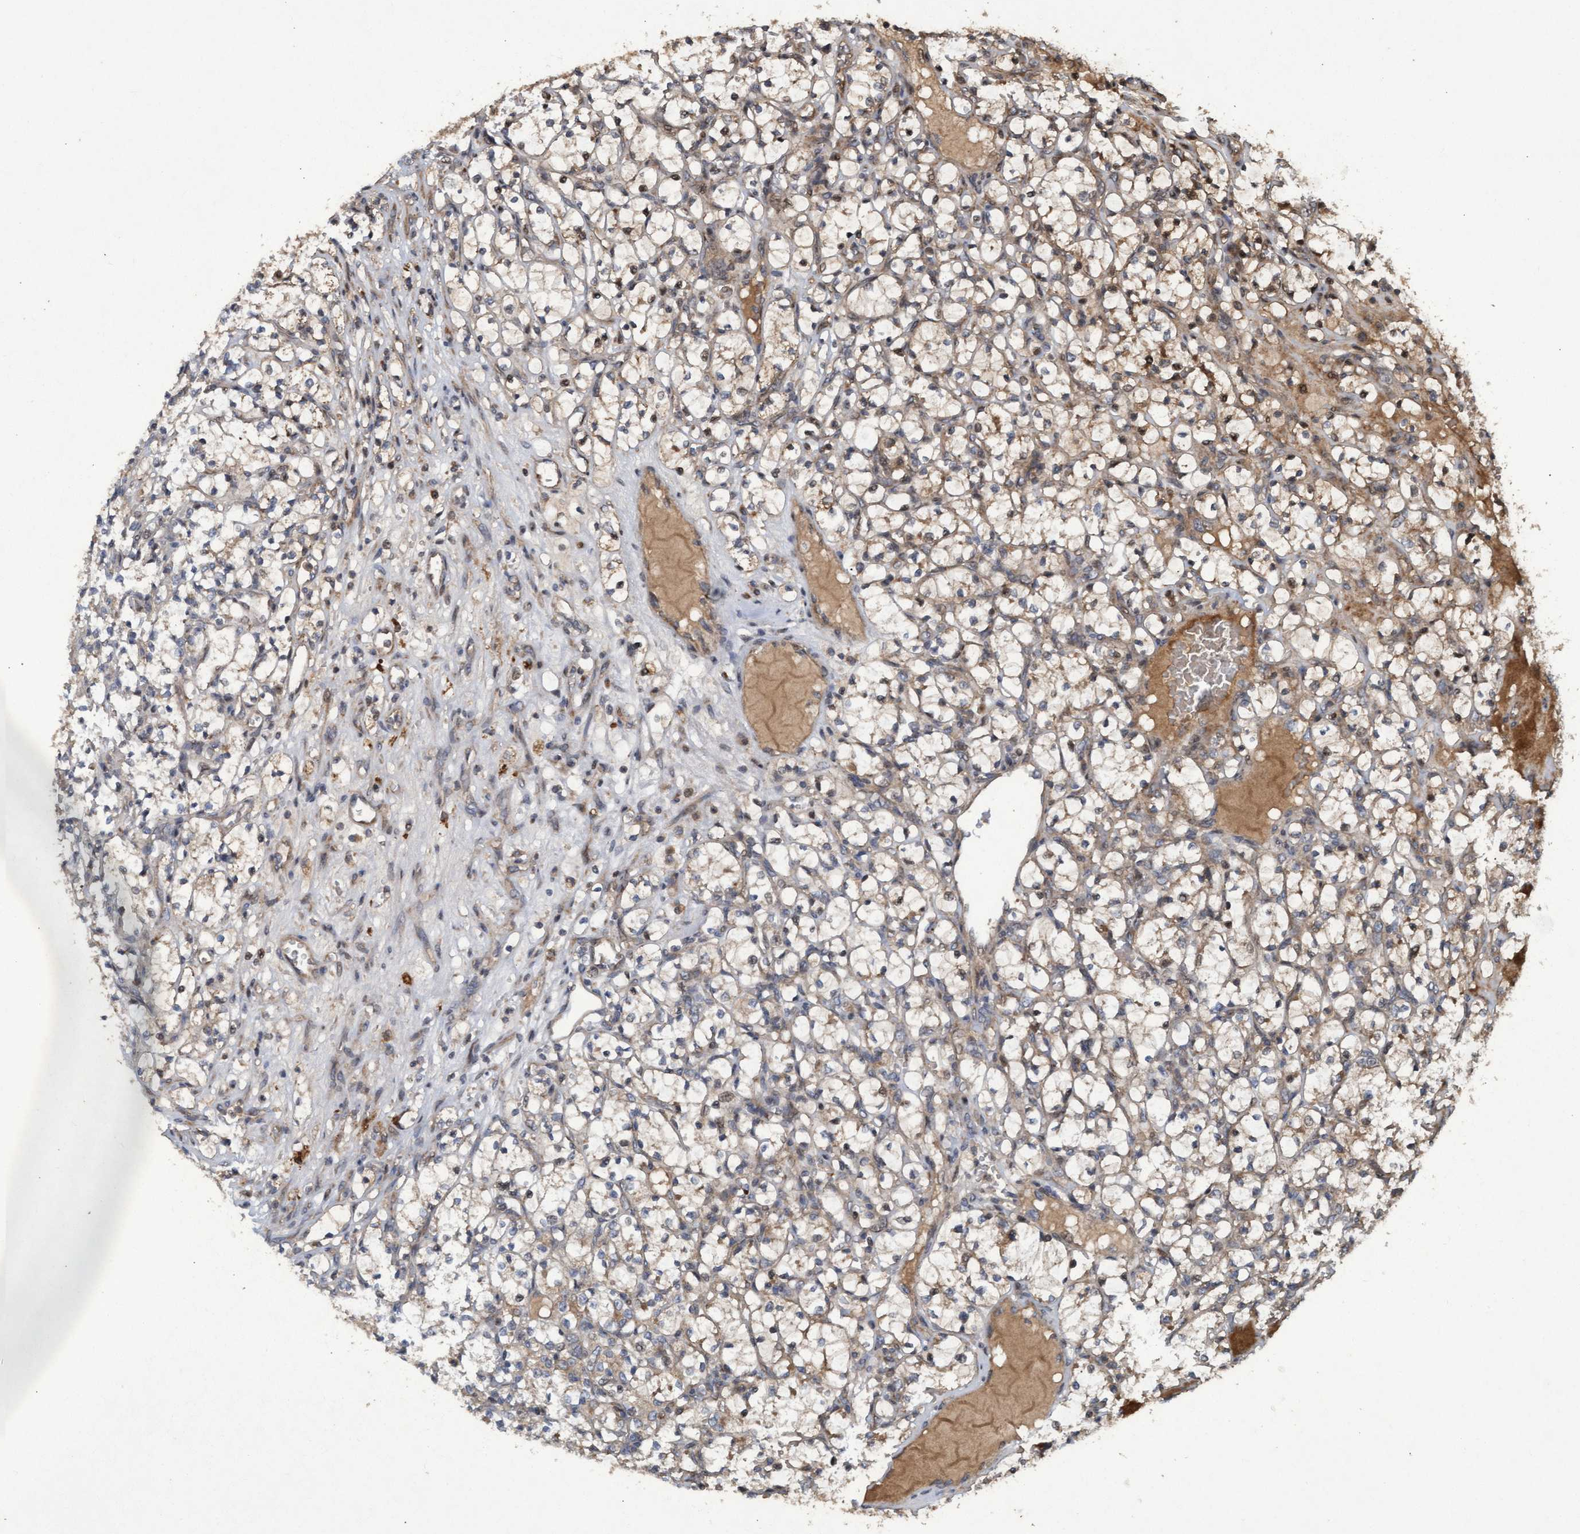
{"staining": {"intensity": "weak", "quantity": "25%-75%", "location": "cytoplasmic/membranous"}, "tissue": "renal cancer", "cell_type": "Tumor cells", "image_type": "cancer", "snomed": [{"axis": "morphology", "description": "Adenocarcinoma, NOS"}, {"axis": "topography", "description": "Kidney"}], "caption": "This is an image of immunohistochemistry (IHC) staining of renal cancer (adenocarcinoma), which shows weak positivity in the cytoplasmic/membranous of tumor cells.", "gene": "KCNC2", "patient": {"sex": "female", "age": 69}}